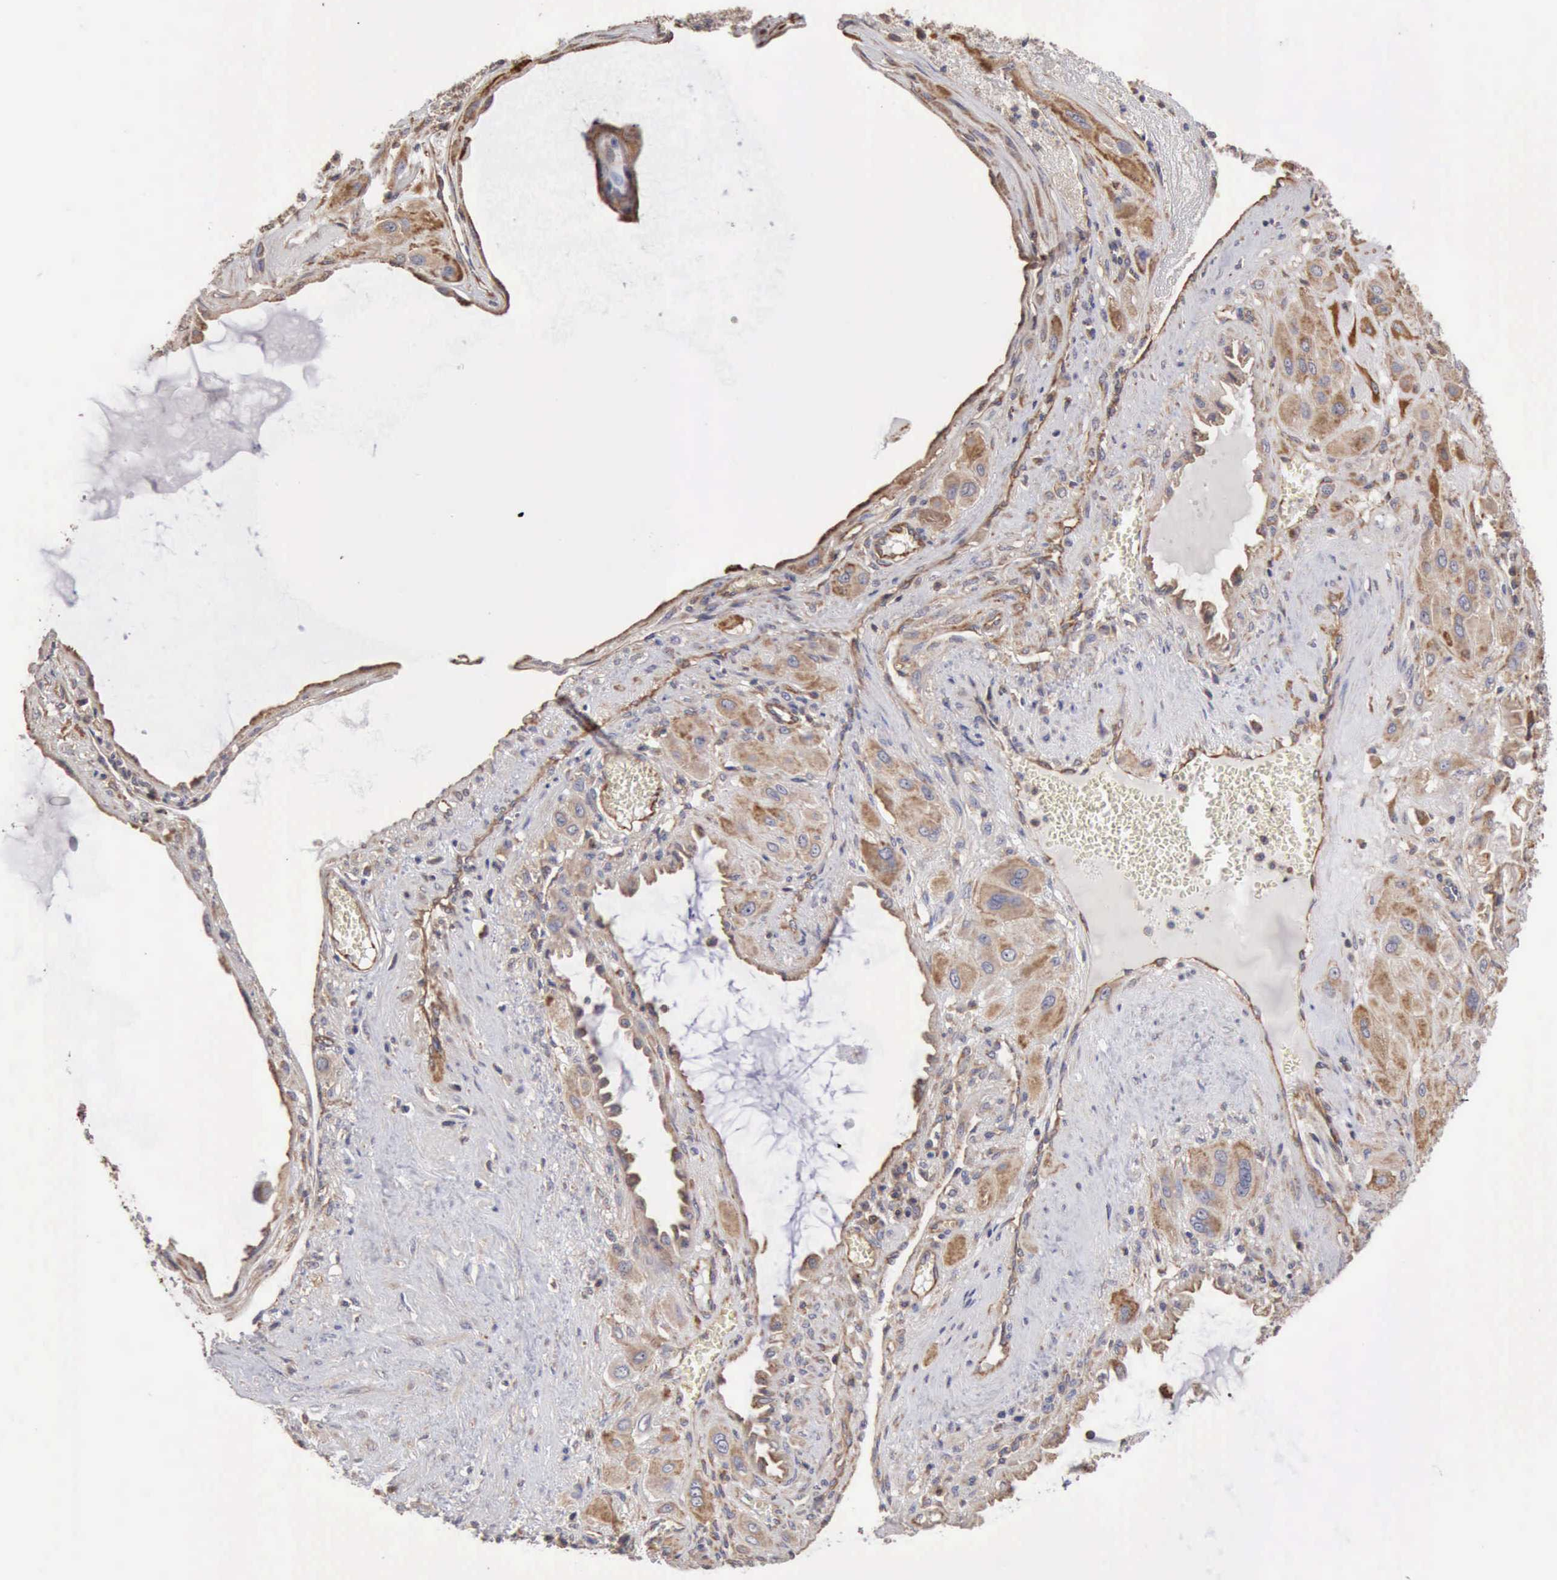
{"staining": {"intensity": "moderate", "quantity": "25%-75%", "location": "cytoplasmic/membranous"}, "tissue": "cervical cancer", "cell_type": "Tumor cells", "image_type": "cancer", "snomed": [{"axis": "morphology", "description": "Squamous cell carcinoma, NOS"}, {"axis": "topography", "description": "Cervix"}], "caption": "Tumor cells exhibit medium levels of moderate cytoplasmic/membranous positivity in about 25%-75% of cells in human cervical cancer (squamous cell carcinoma).", "gene": "GPR101", "patient": {"sex": "female", "age": 34}}